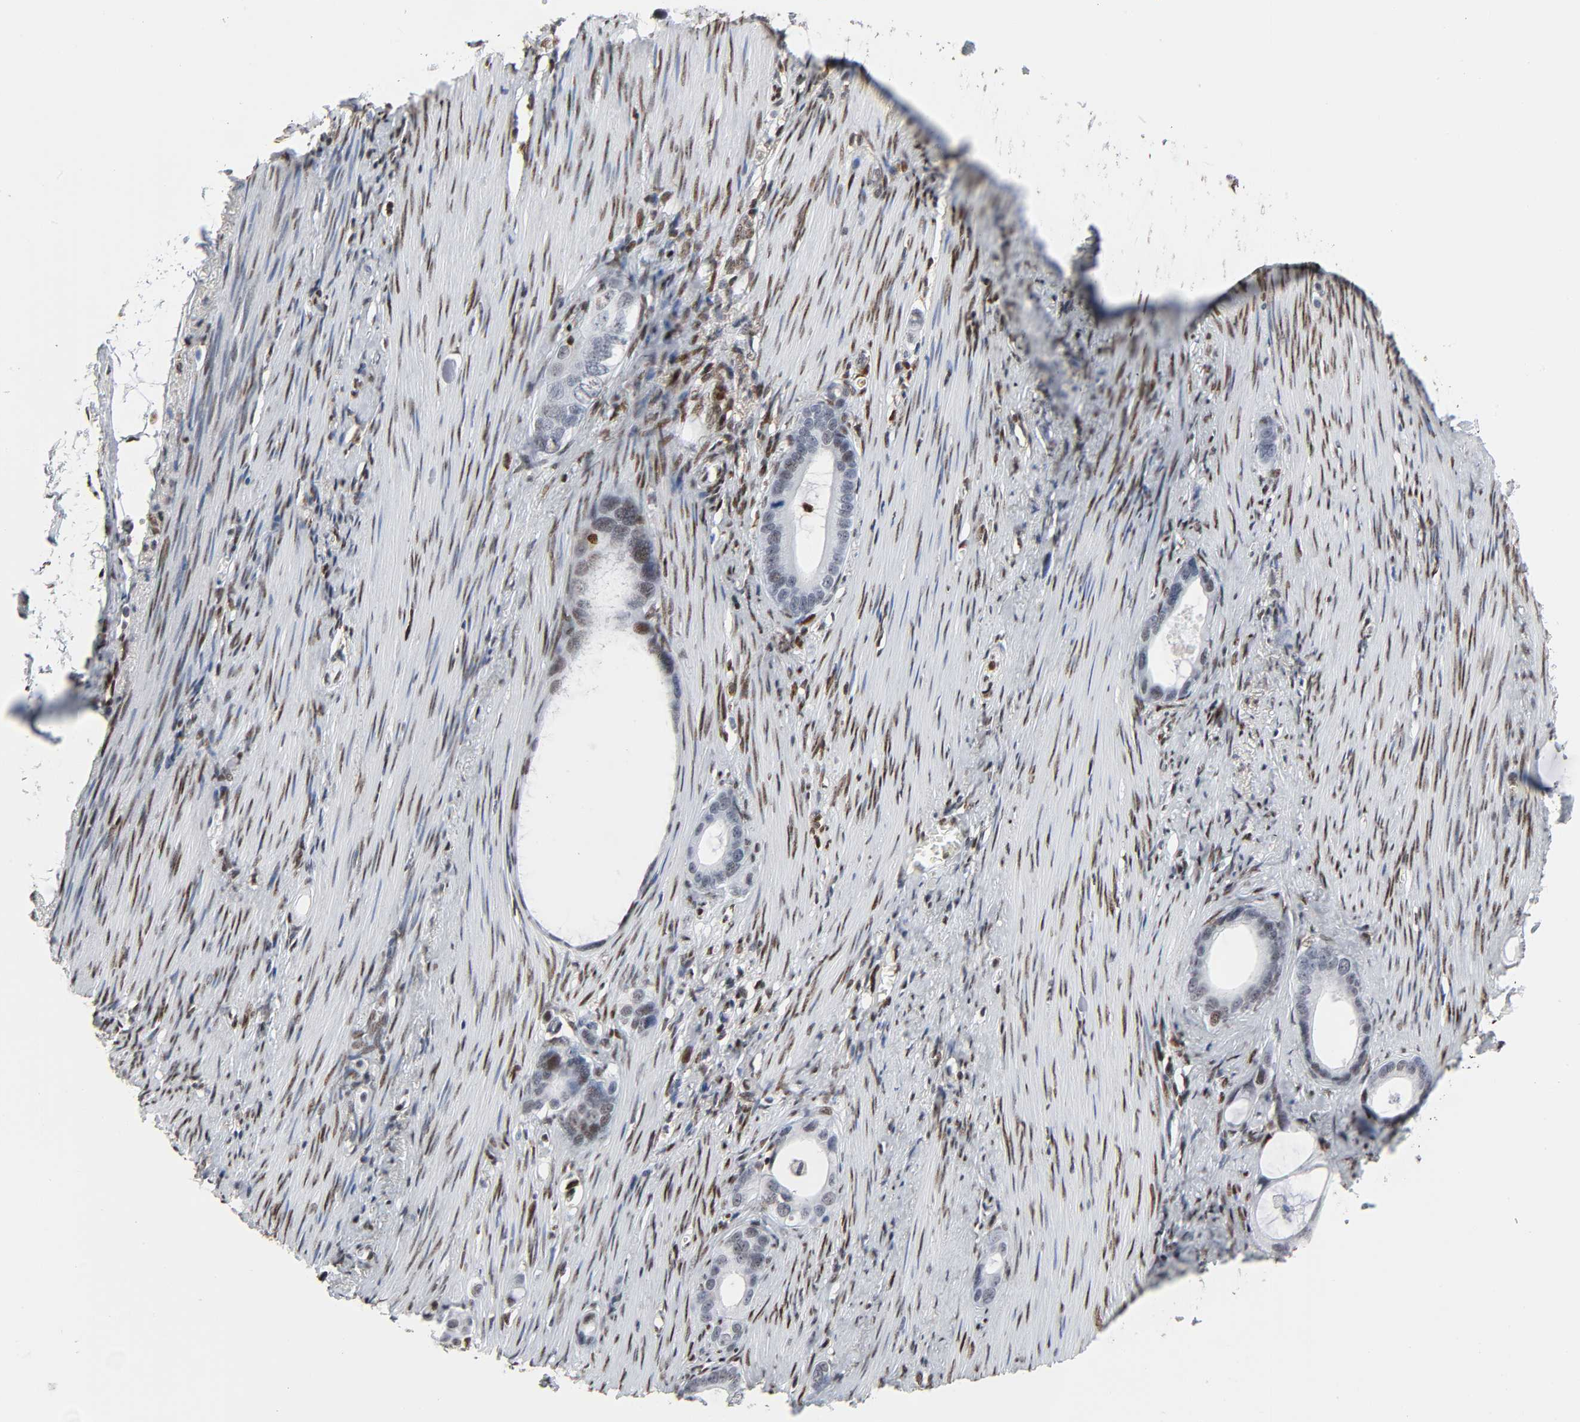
{"staining": {"intensity": "weak", "quantity": "25%-75%", "location": "nuclear"}, "tissue": "stomach cancer", "cell_type": "Tumor cells", "image_type": "cancer", "snomed": [{"axis": "morphology", "description": "Adenocarcinoma, NOS"}, {"axis": "topography", "description": "Stomach"}], "caption": "IHC of human stomach adenocarcinoma displays low levels of weak nuclear expression in approximately 25%-75% of tumor cells.", "gene": "WAS", "patient": {"sex": "female", "age": 75}}